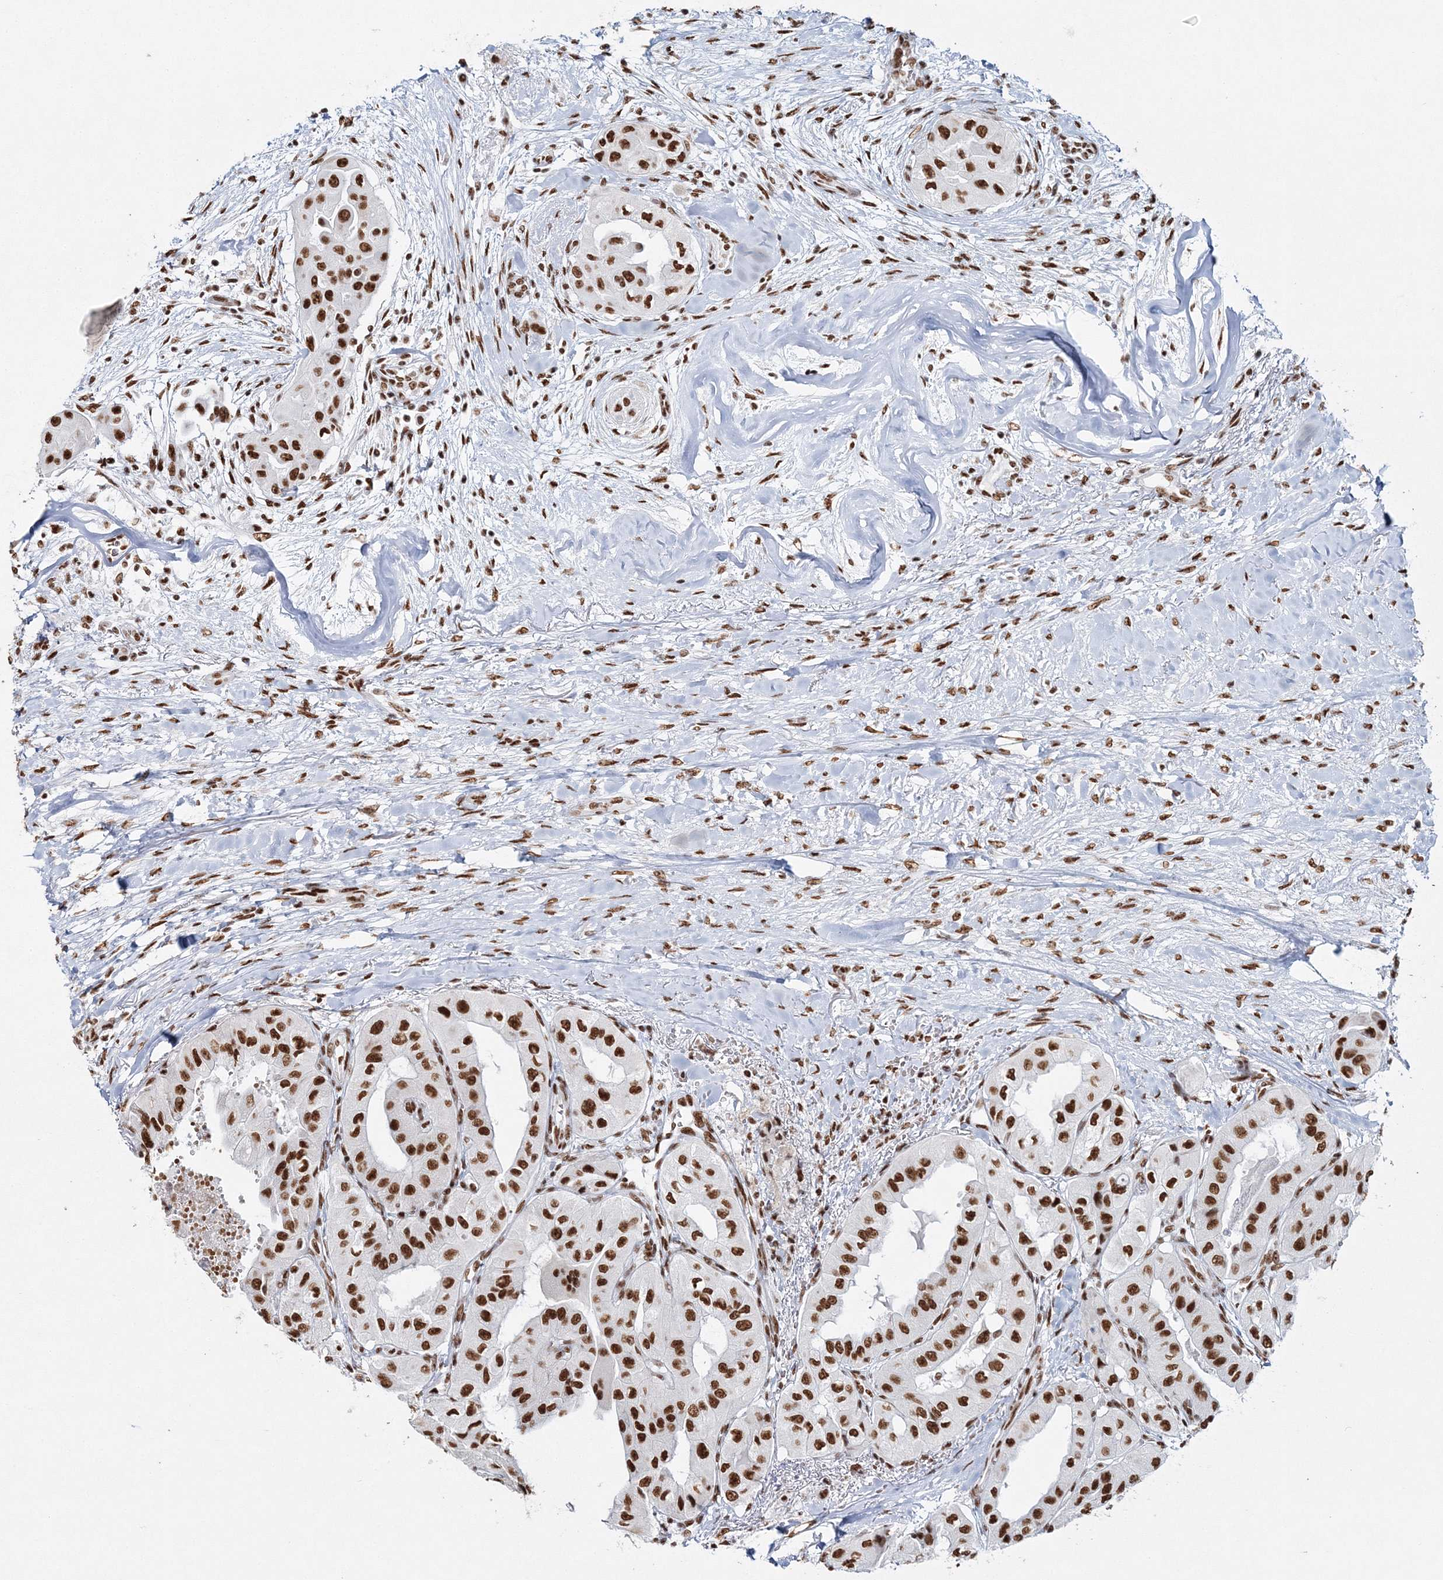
{"staining": {"intensity": "strong", "quantity": ">75%", "location": "nuclear"}, "tissue": "thyroid cancer", "cell_type": "Tumor cells", "image_type": "cancer", "snomed": [{"axis": "morphology", "description": "Papillary adenocarcinoma, NOS"}, {"axis": "topography", "description": "Thyroid gland"}], "caption": "Human thyroid cancer stained with a protein marker shows strong staining in tumor cells.", "gene": "QRICH1", "patient": {"sex": "female", "age": 59}}